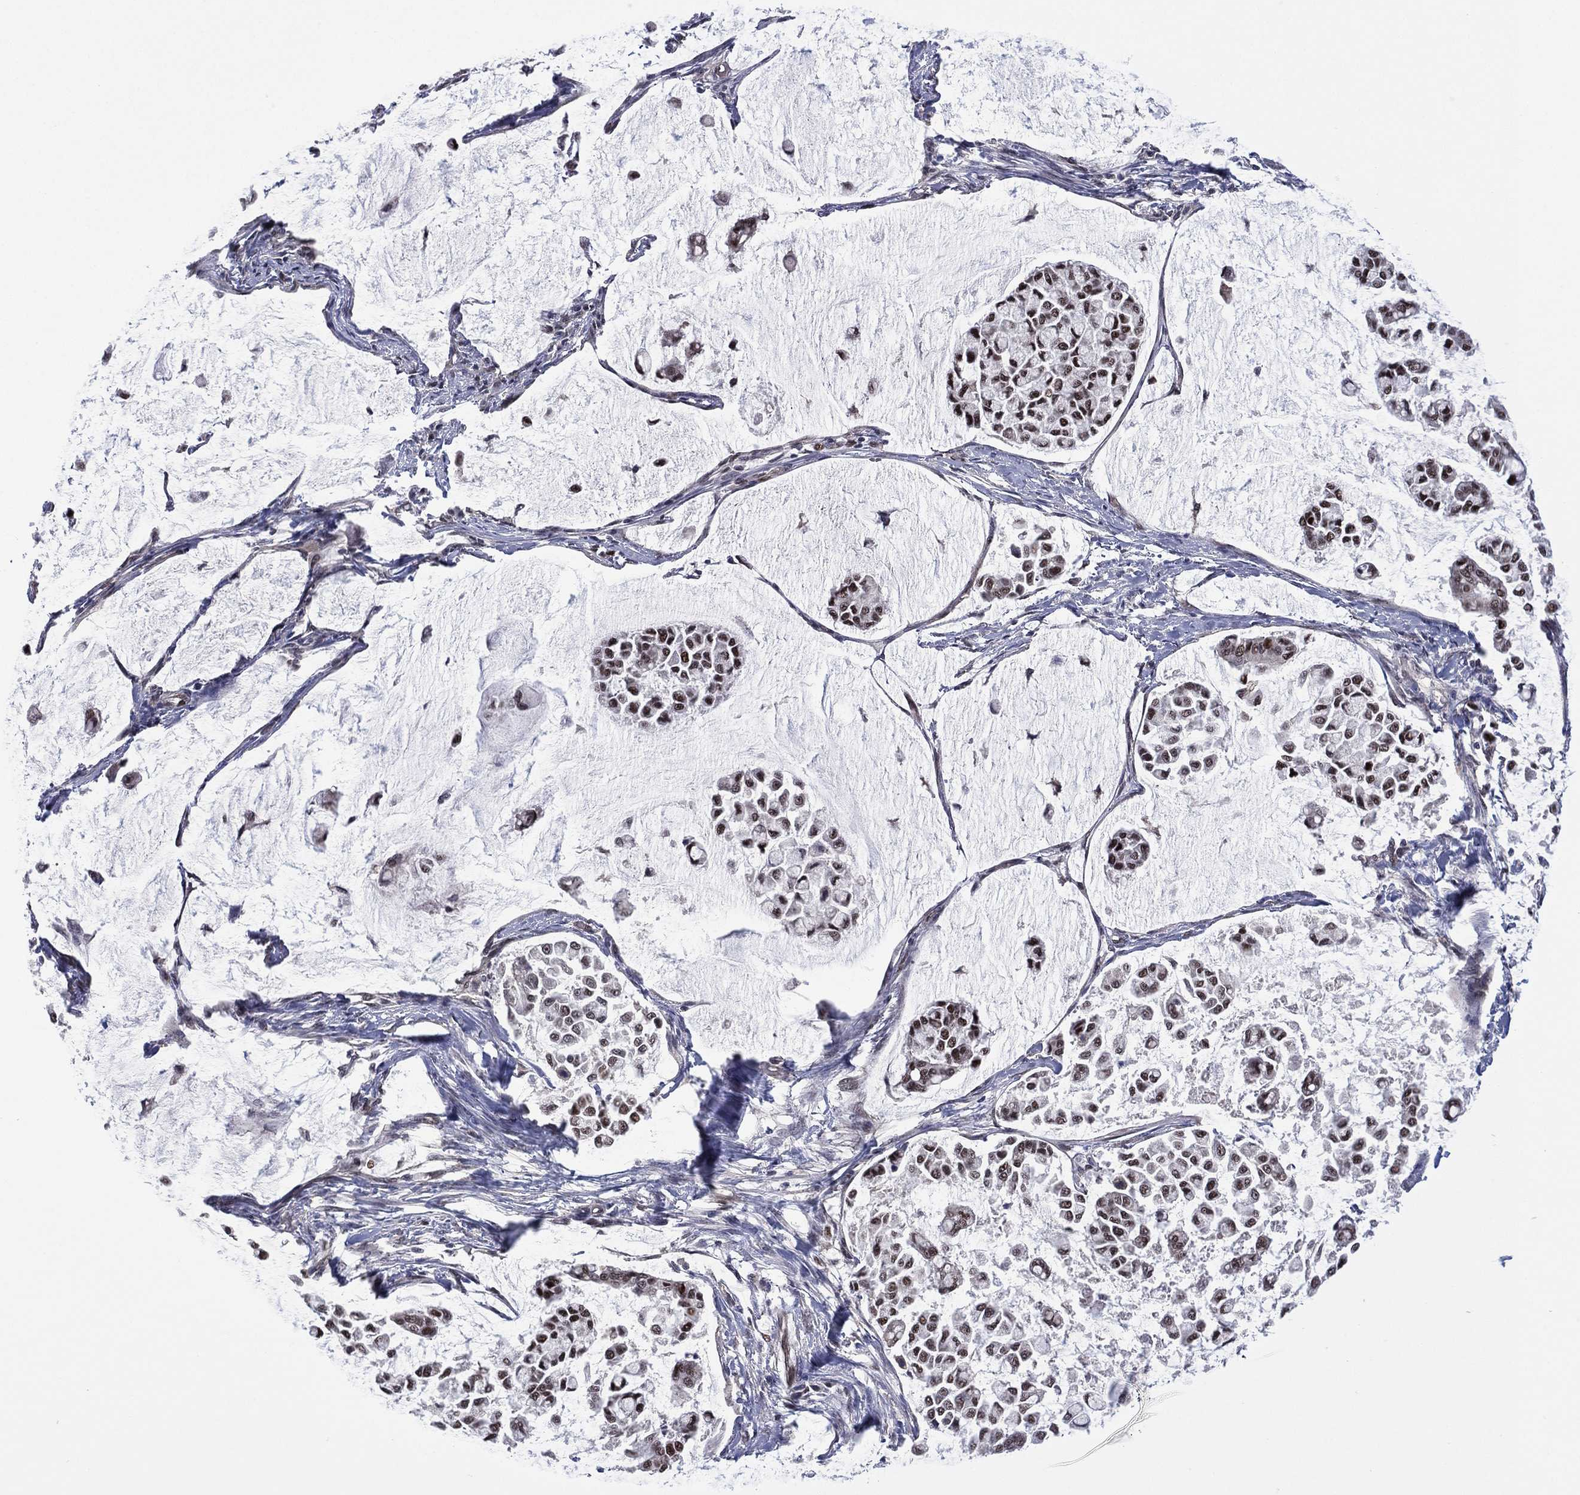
{"staining": {"intensity": "strong", "quantity": ">75%", "location": "nuclear"}, "tissue": "stomach cancer", "cell_type": "Tumor cells", "image_type": "cancer", "snomed": [{"axis": "morphology", "description": "Adenocarcinoma, NOS"}, {"axis": "topography", "description": "Stomach"}], "caption": "This is an image of immunohistochemistry (IHC) staining of stomach adenocarcinoma, which shows strong positivity in the nuclear of tumor cells.", "gene": "GSE1", "patient": {"sex": "male", "age": 82}}